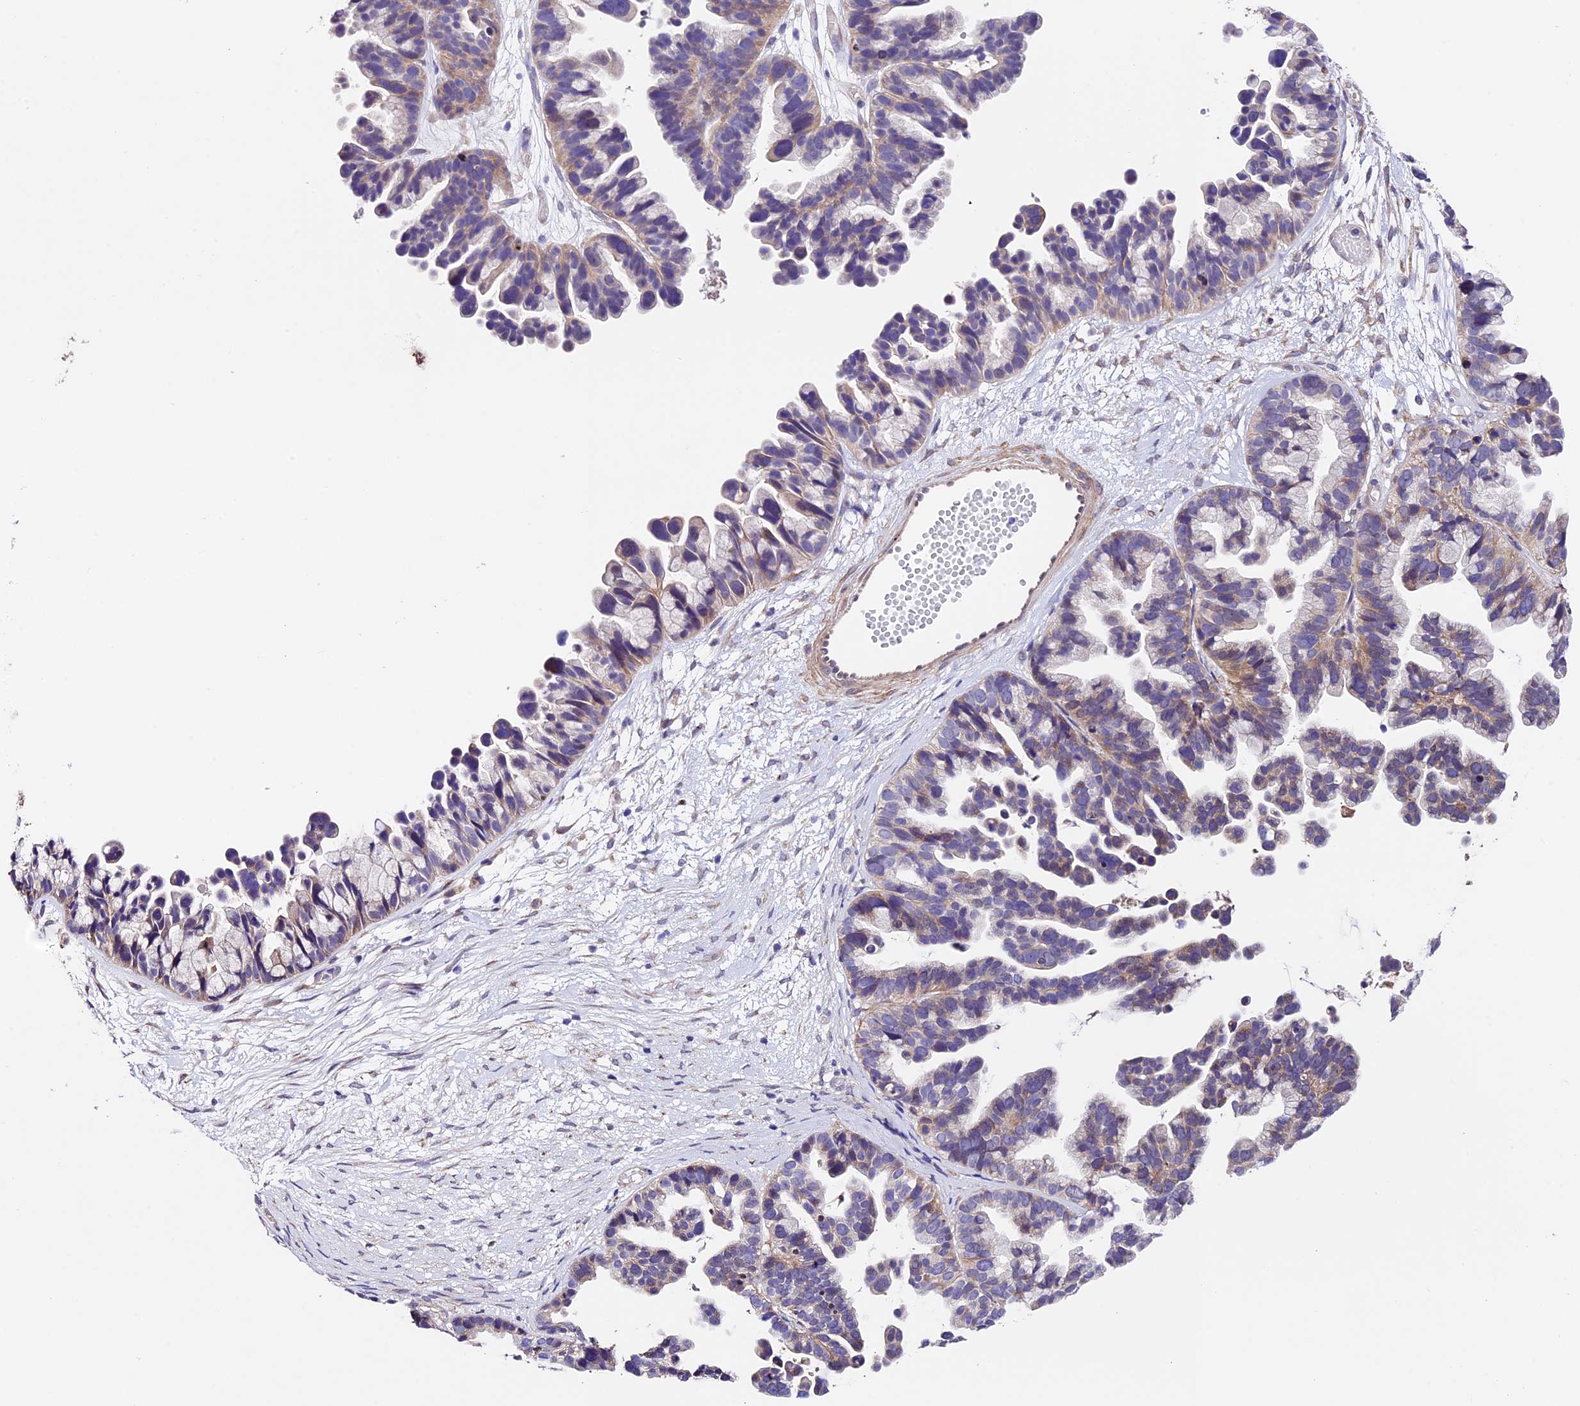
{"staining": {"intensity": "weak", "quantity": "<25%", "location": "cytoplasmic/membranous"}, "tissue": "ovarian cancer", "cell_type": "Tumor cells", "image_type": "cancer", "snomed": [{"axis": "morphology", "description": "Cystadenocarcinoma, serous, NOS"}, {"axis": "topography", "description": "Ovary"}], "caption": "Tumor cells are negative for brown protein staining in ovarian cancer (serous cystadenocarcinoma).", "gene": "LSM7", "patient": {"sex": "female", "age": 56}}